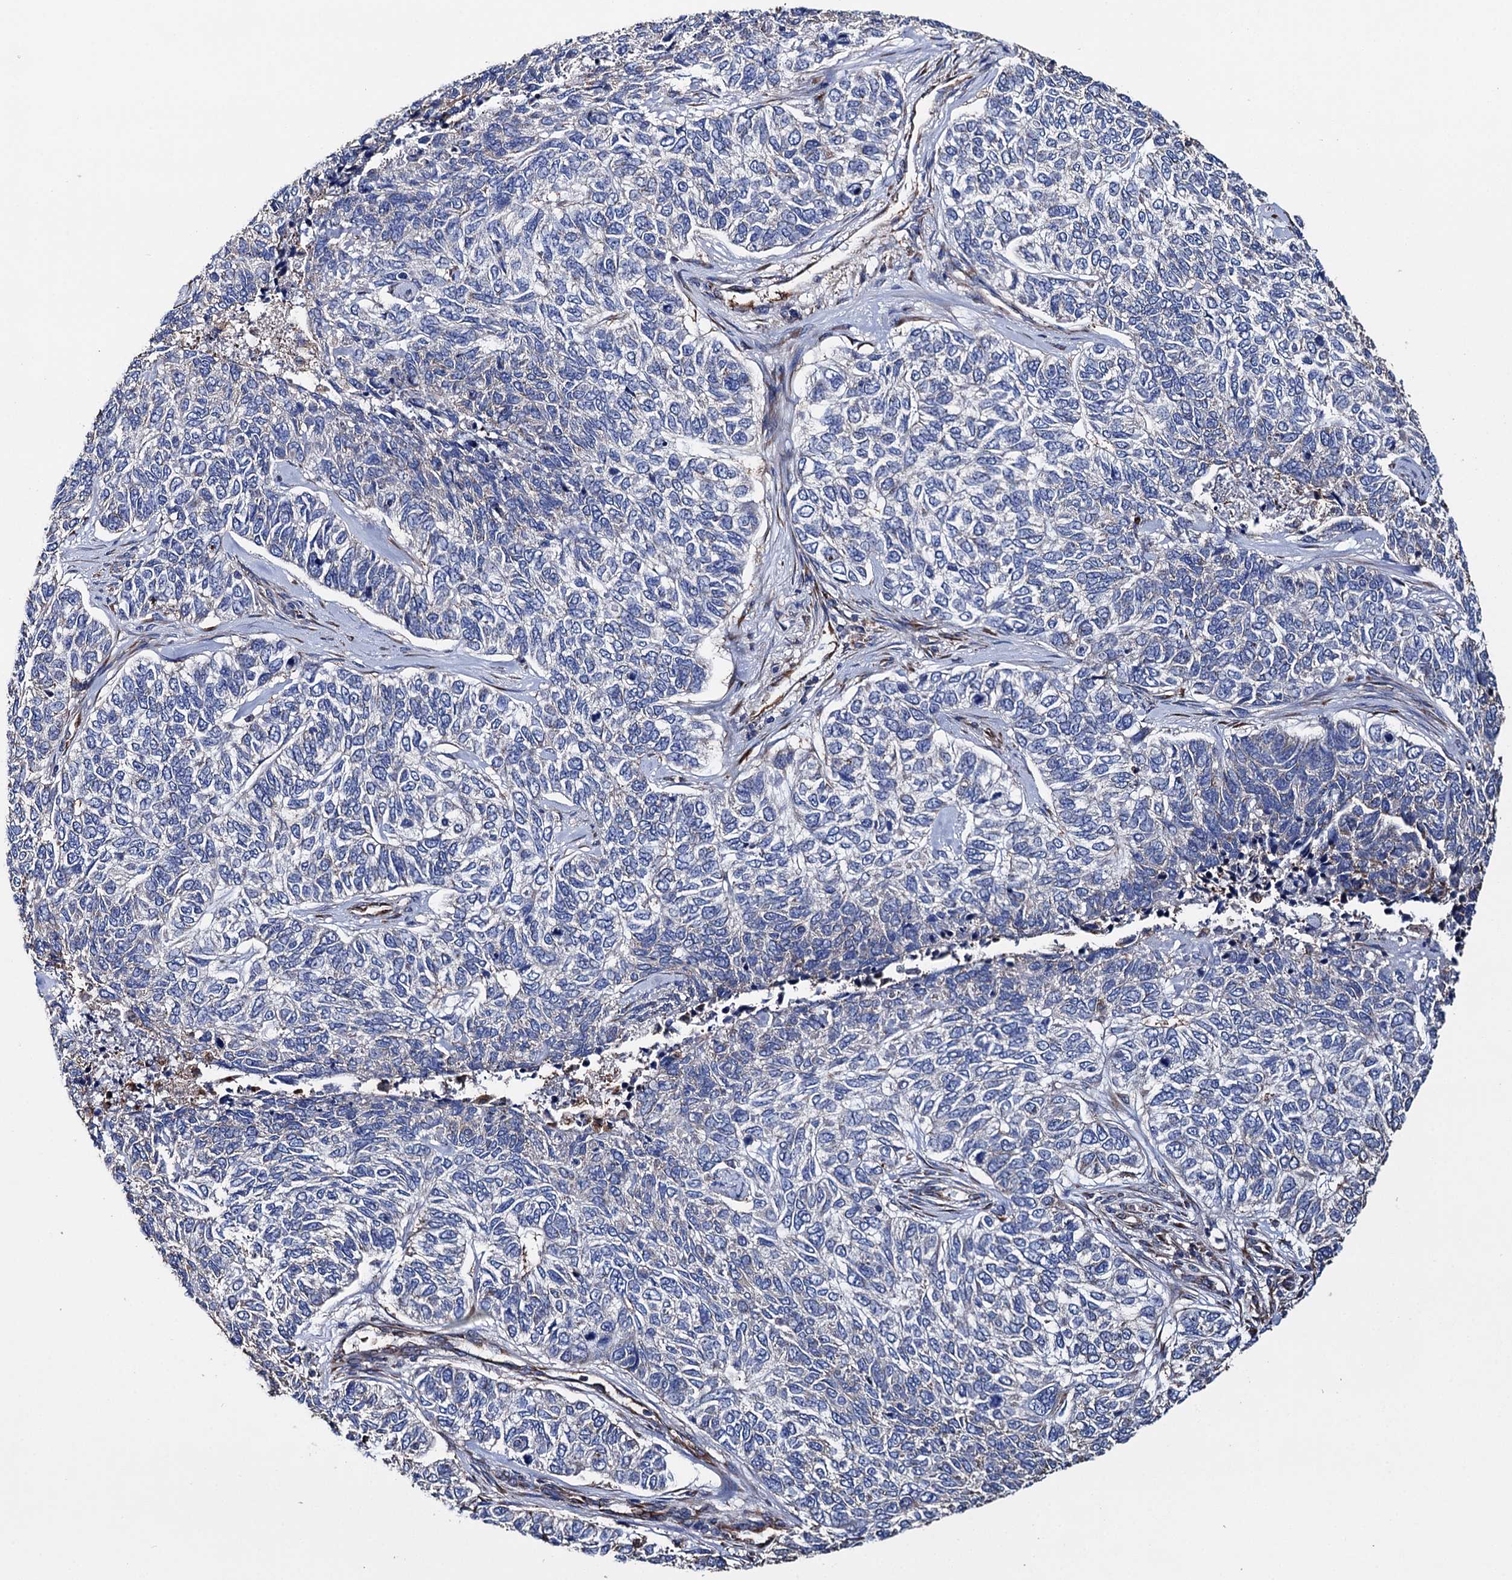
{"staining": {"intensity": "negative", "quantity": "none", "location": "none"}, "tissue": "skin cancer", "cell_type": "Tumor cells", "image_type": "cancer", "snomed": [{"axis": "morphology", "description": "Basal cell carcinoma"}, {"axis": "topography", "description": "Skin"}], "caption": "IHC of human skin cancer demonstrates no positivity in tumor cells.", "gene": "SCPEP1", "patient": {"sex": "female", "age": 65}}